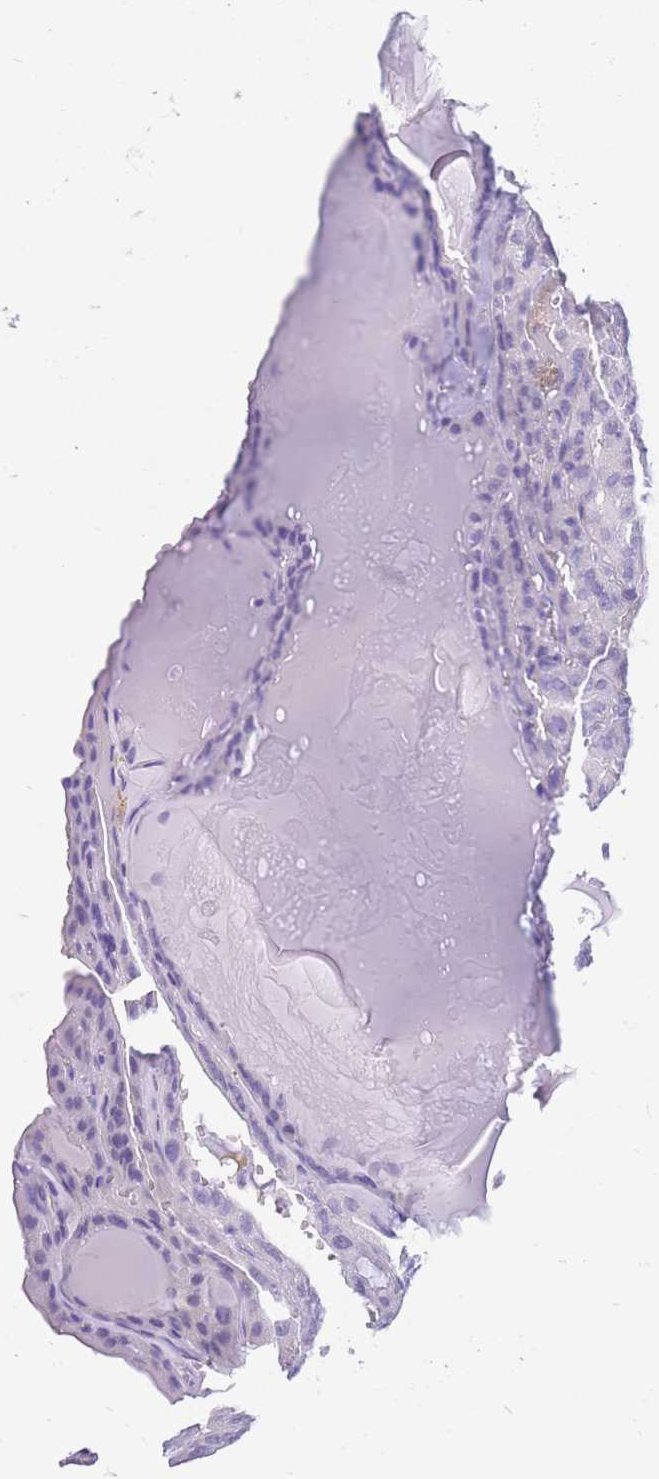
{"staining": {"intensity": "negative", "quantity": "none", "location": "none"}, "tissue": "thyroid cancer", "cell_type": "Tumor cells", "image_type": "cancer", "snomed": [{"axis": "morphology", "description": "Papillary adenocarcinoma, NOS"}, {"axis": "topography", "description": "Thyroid gland"}], "caption": "A histopathology image of human thyroid papillary adenocarcinoma is negative for staining in tumor cells. The staining was performed using DAB (3,3'-diaminobenzidine) to visualize the protein expression in brown, while the nuclei were stained in blue with hematoxylin (Magnification: 20x).", "gene": "CYP21A2", "patient": {"sex": "male", "age": 52}}